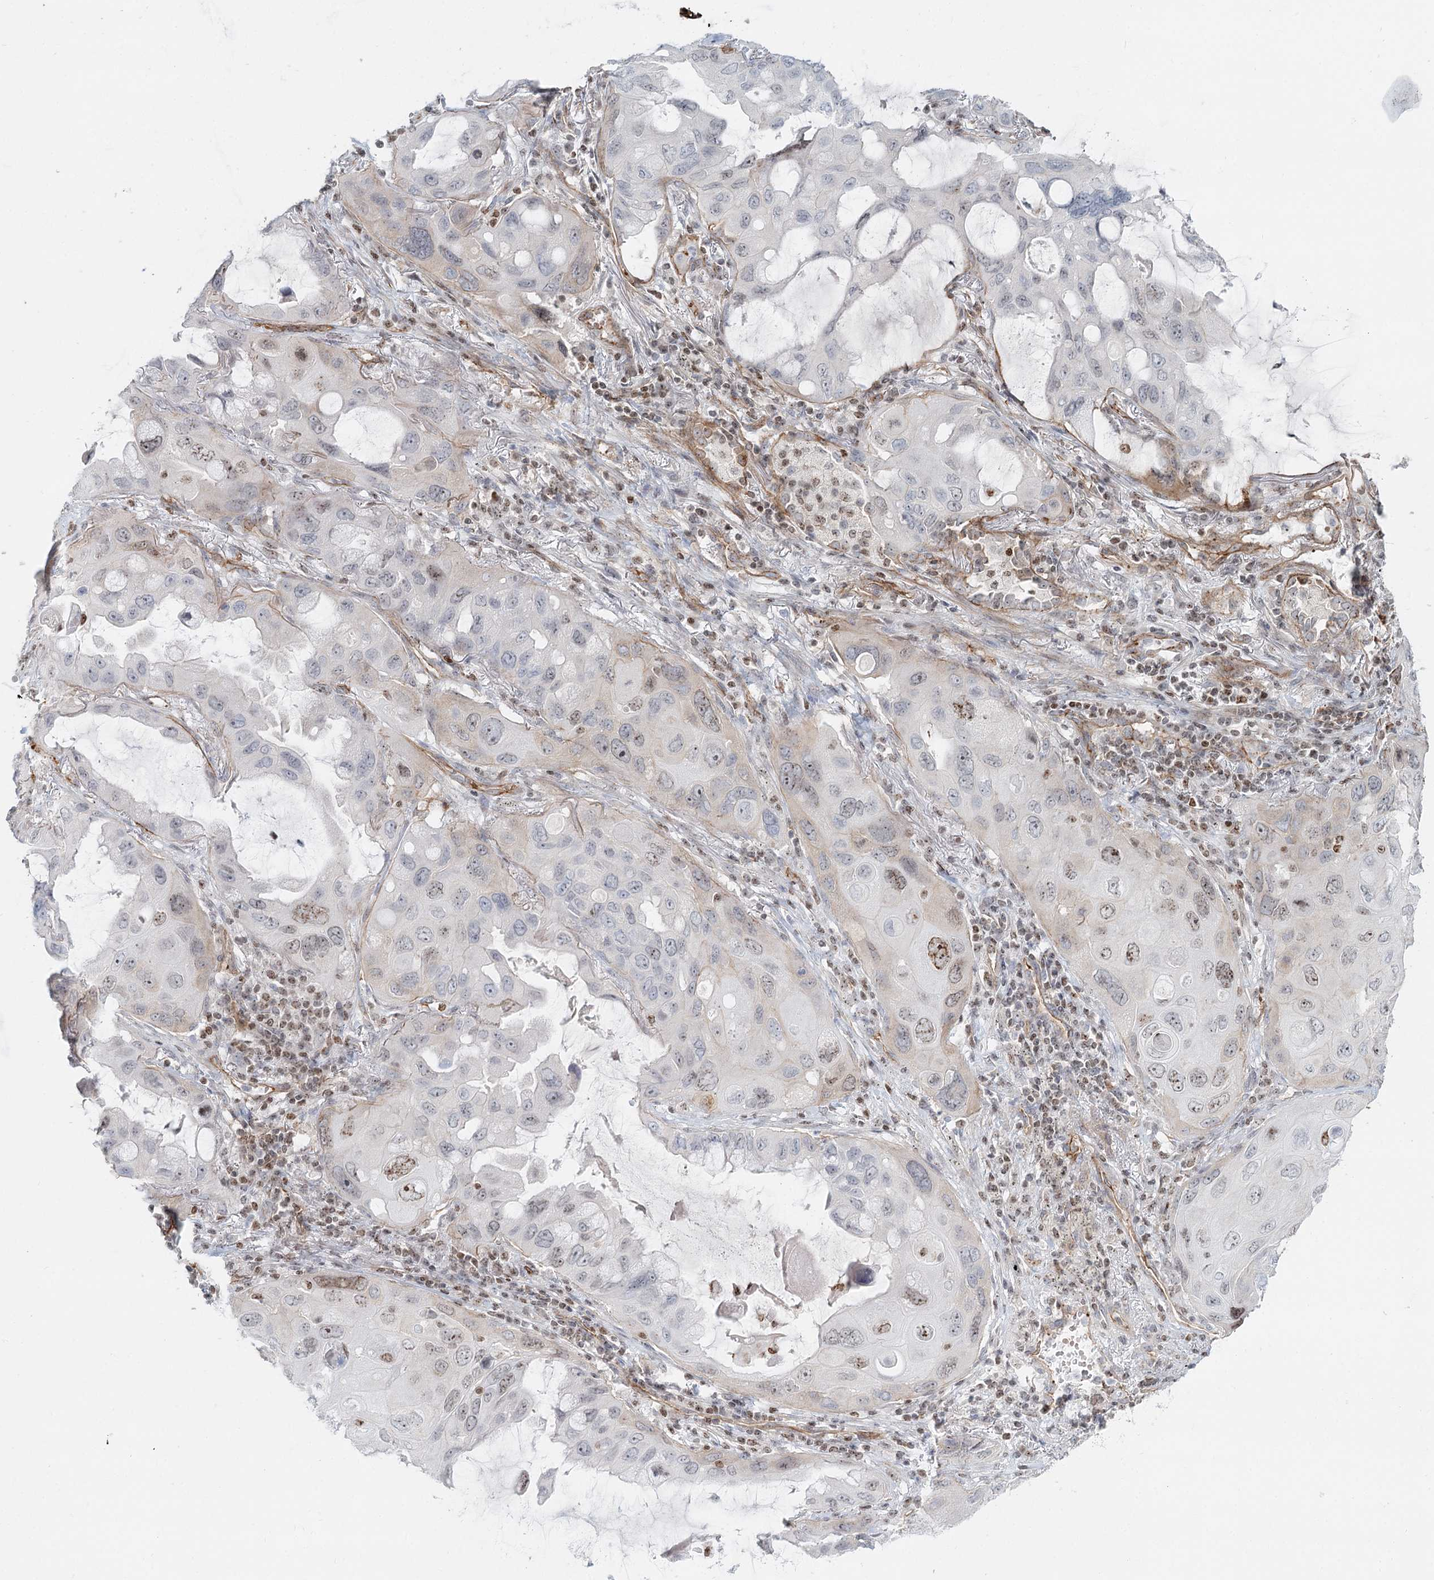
{"staining": {"intensity": "moderate", "quantity": "<25%", "location": "nuclear"}, "tissue": "lung cancer", "cell_type": "Tumor cells", "image_type": "cancer", "snomed": [{"axis": "morphology", "description": "Squamous cell carcinoma, NOS"}, {"axis": "topography", "description": "Lung"}], "caption": "Lung cancer stained with a protein marker reveals moderate staining in tumor cells.", "gene": "ZFYVE28", "patient": {"sex": "female", "age": 73}}